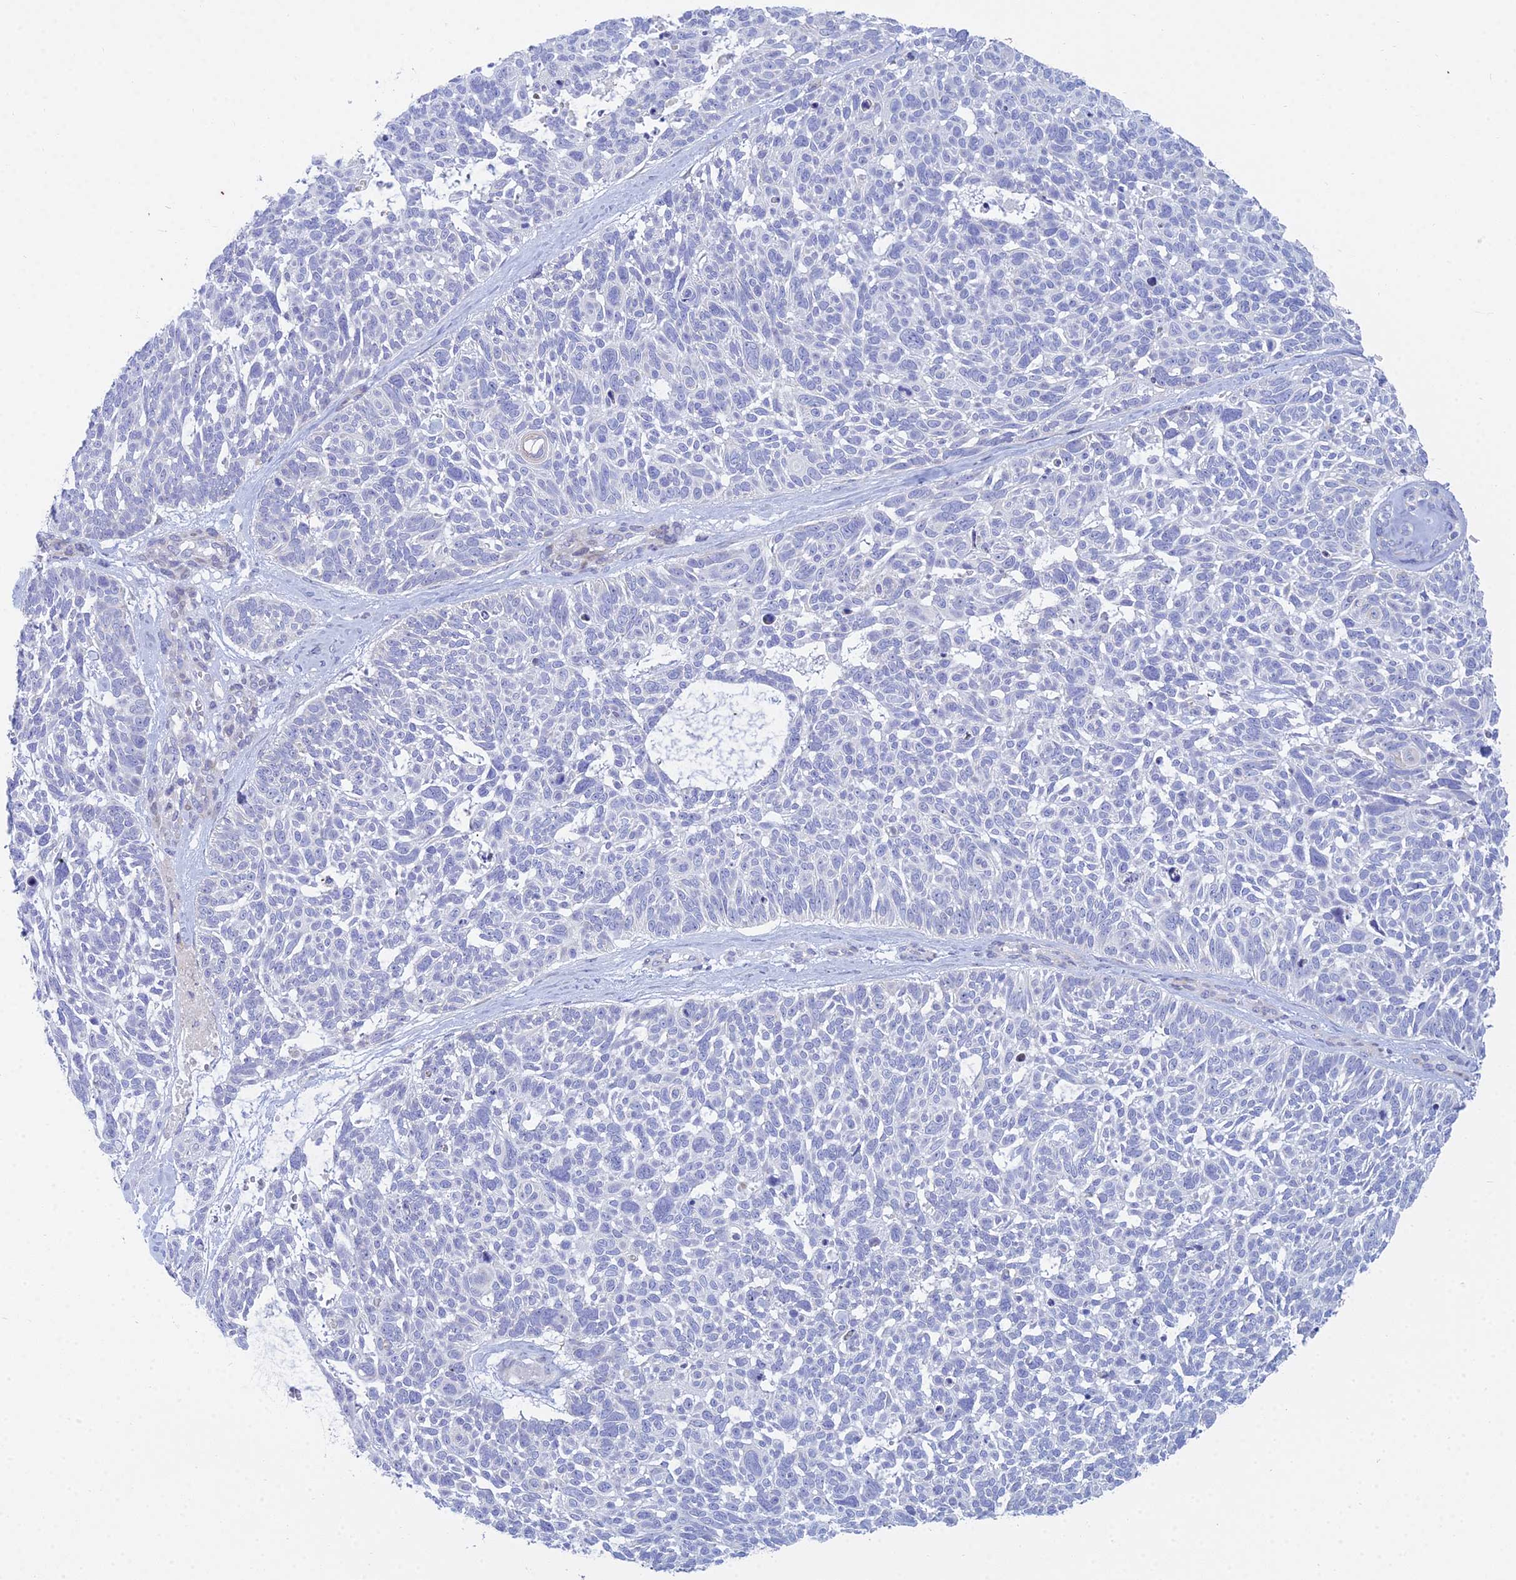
{"staining": {"intensity": "negative", "quantity": "none", "location": "none"}, "tissue": "skin cancer", "cell_type": "Tumor cells", "image_type": "cancer", "snomed": [{"axis": "morphology", "description": "Basal cell carcinoma"}, {"axis": "topography", "description": "Skin"}], "caption": "Immunohistochemistry (IHC) photomicrograph of neoplastic tissue: human skin cancer stained with DAB (3,3'-diaminobenzidine) reveals no significant protein staining in tumor cells.", "gene": "PRR13", "patient": {"sex": "male", "age": 88}}